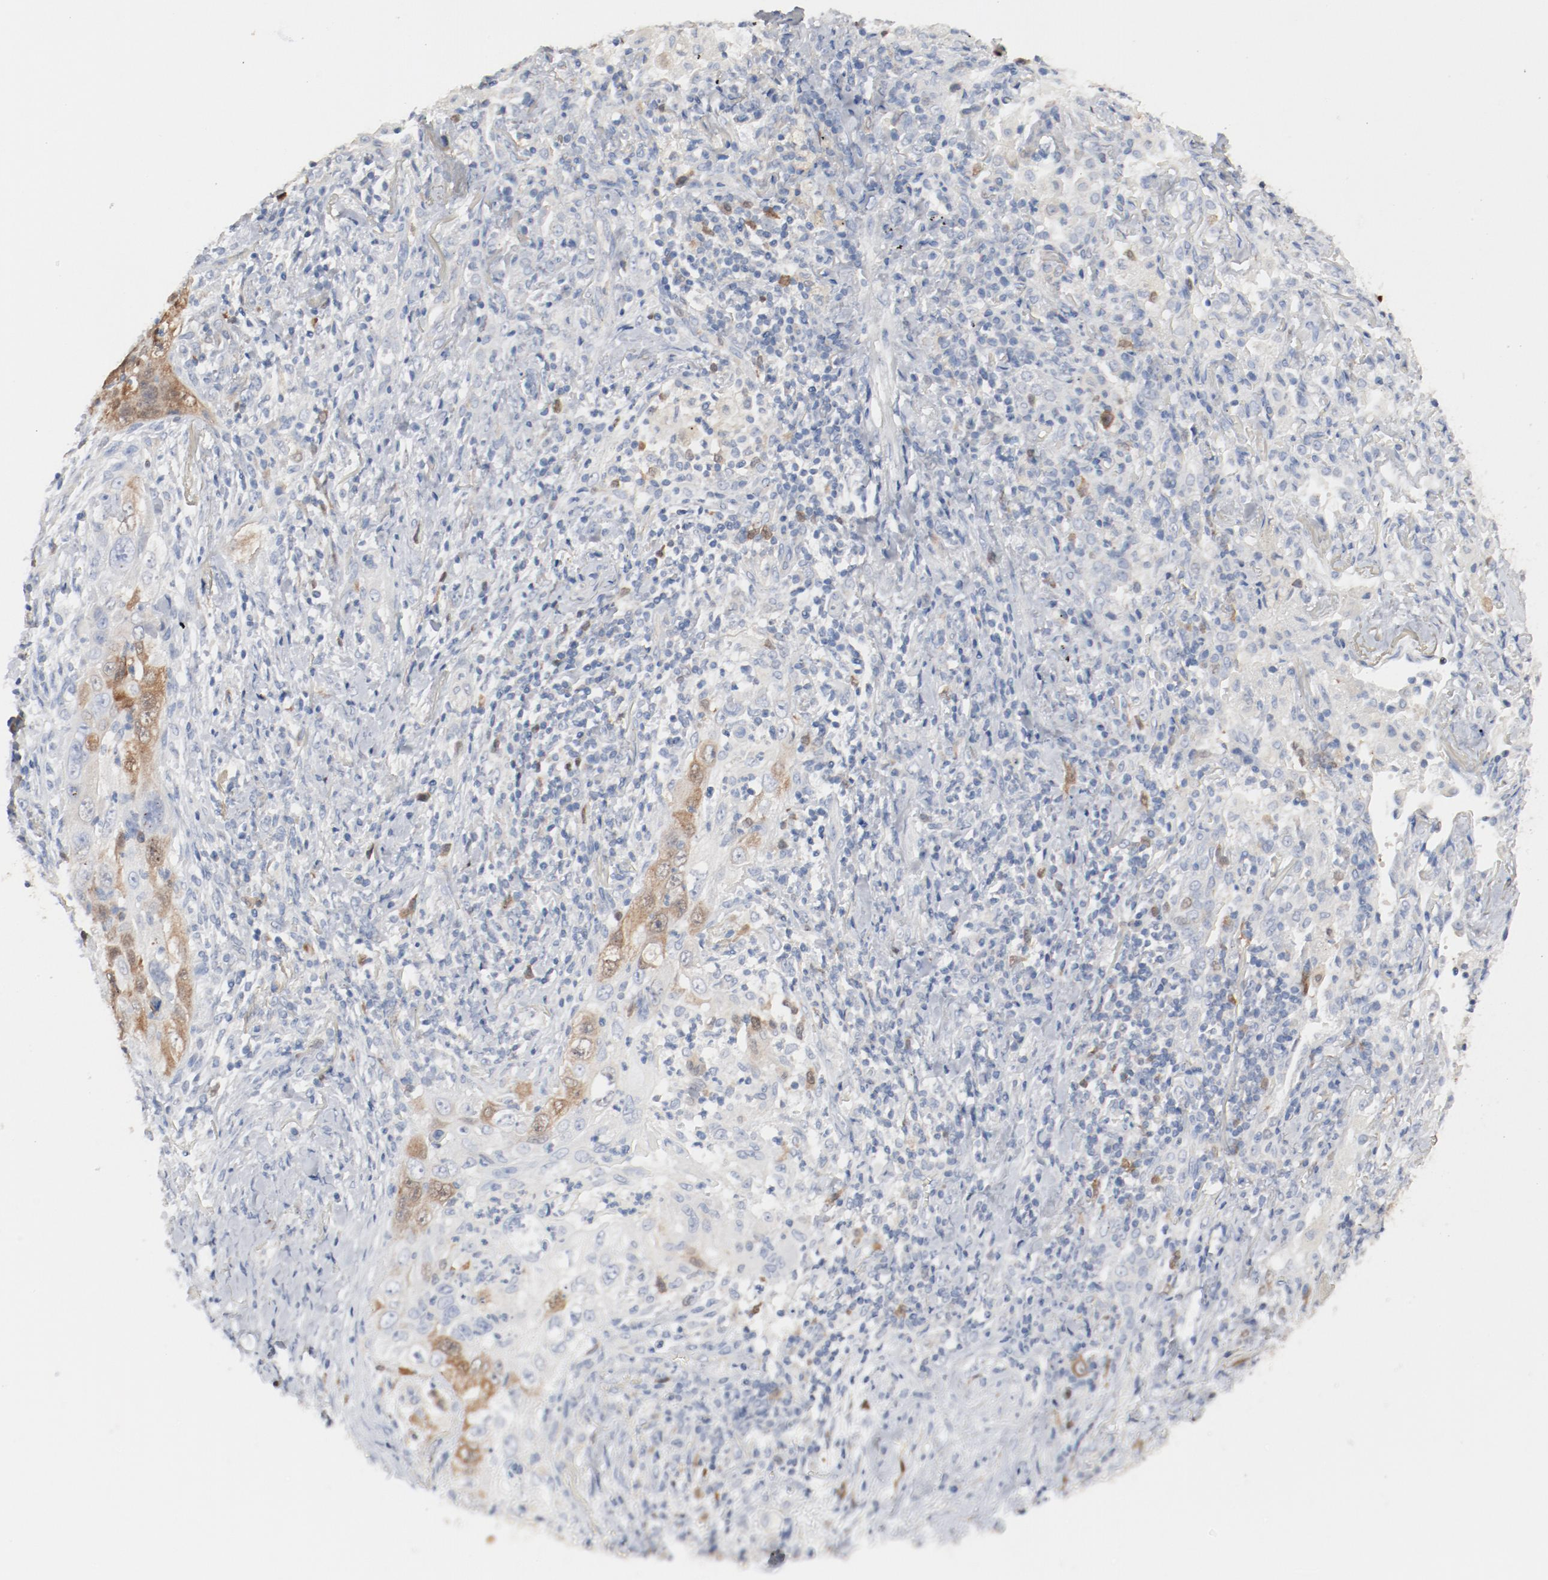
{"staining": {"intensity": "moderate", "quantity": "25%-75%", "location": "cytoplasmic/membranous"}, "tissue": "lung cancer", "cell_type": "Tumor cells", "image_type": "cancer", "snomed": [{"axis": "morphology", "description": "Squamous cell carcinoma, NOS"}, {"axis": "topography", "description": "Lung"}], "caption": "Human lung squamous cell carcinoma stained with a brown dye demonstrates moderate cytoplasmic/membranous positive positivity in about 25%-75% of tumor cells.", "gene": "CDK1", "patient": {"sex": "female", "age": 67}}